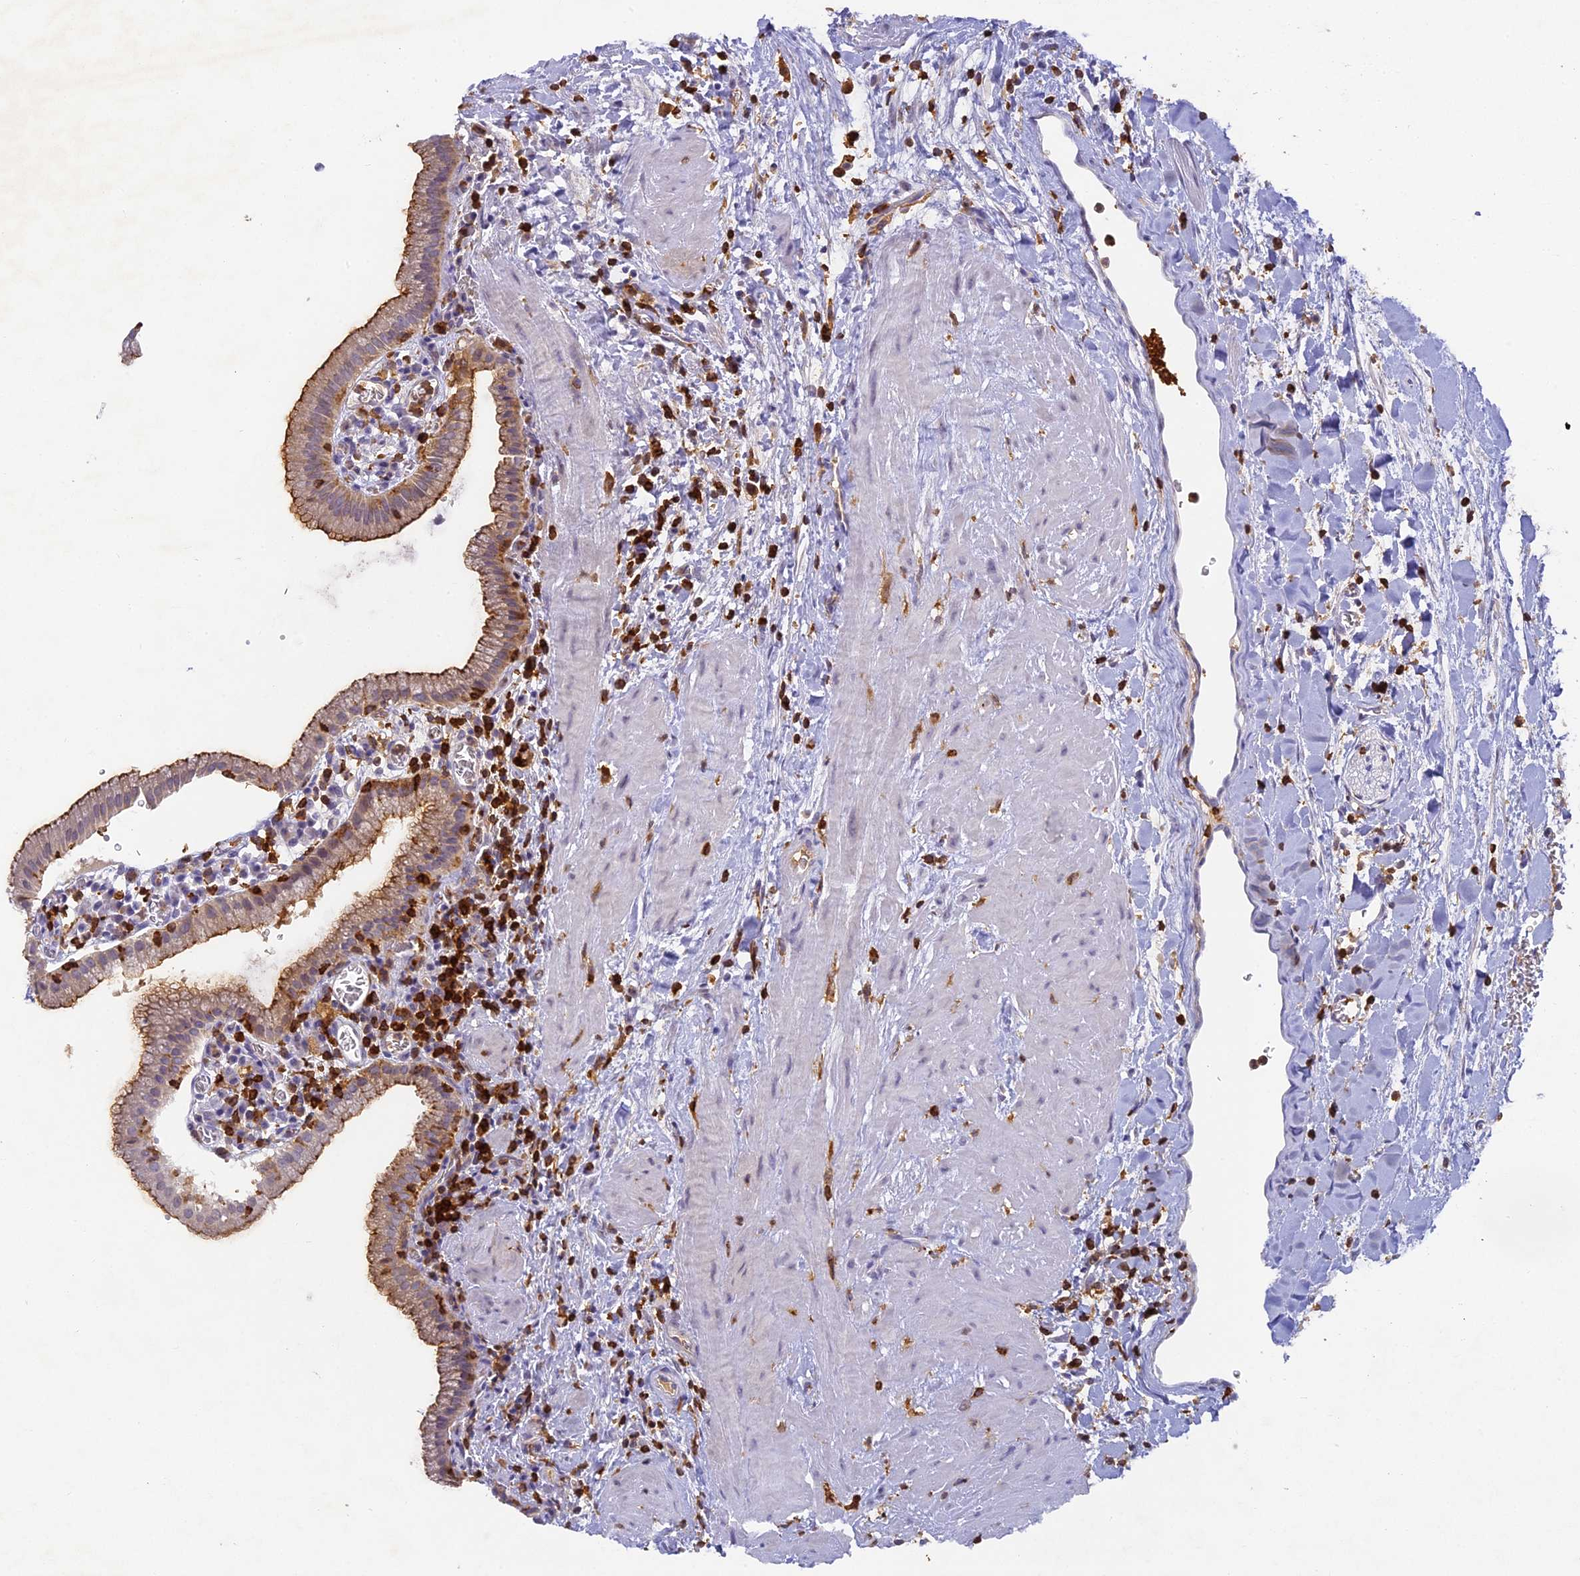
{"staining": {"intensity": "moderate", "quantity": "25%-75%", "location": "cytoplasmic/membranous"}, "tissue": "gallbladder", "cell_type": "Glandular cells", "image_type": "normal", "snomed": [{"axis": "morphology", "description": "Normal tissue, NOS"}, {"axis": "topography", "description": "Gallbladder"}], "caption": "There is medium levels of moderate cytoplasmic/membranous positivity in glandular cells of benign gallbladder, as demonstrated by immunohistochemical staining (brown color).", "gene": "FYB1", "patient": {"sex": "male", "age": 78}}